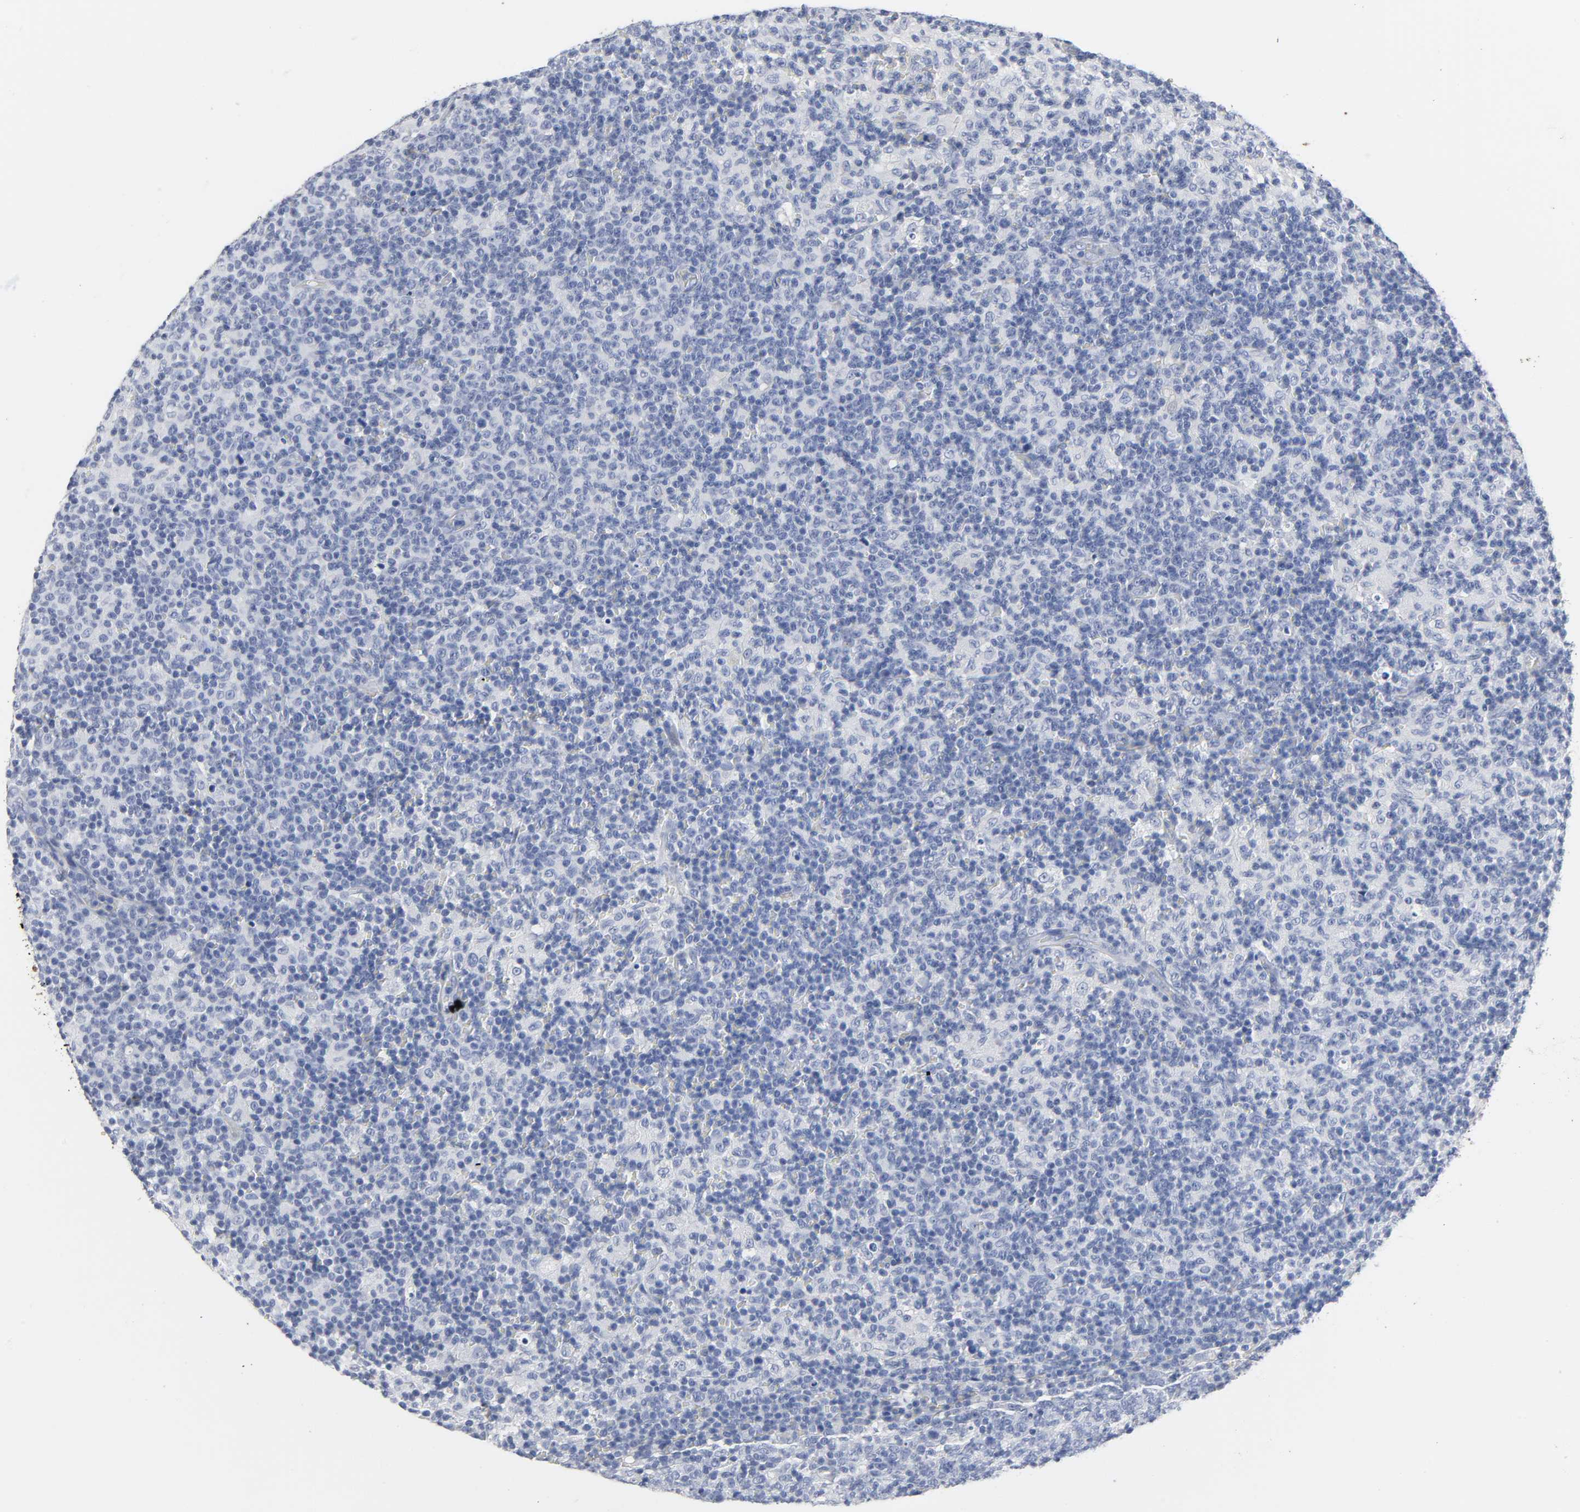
{"staining": {"intensity": "negative", "quantity": "none", "location": "none"}, "tissue": "lymph node", "cell_type": "Germinal center cells", "image_type": "normal", "snomed": [{"axis": "morphology", "description": "Normal tissue, NOS"}, {"axis": "morphology", "description": "Inflammation, NOS"}, {"axis": "topography", "description": "Lymph node"}], "caption": "Immunohistochemistry (IHC) of unremarkable human lymph node shows no staining in germinal center cells.", "gene": "FBLN1", "patient": {"sex": "male", "age": 55}}